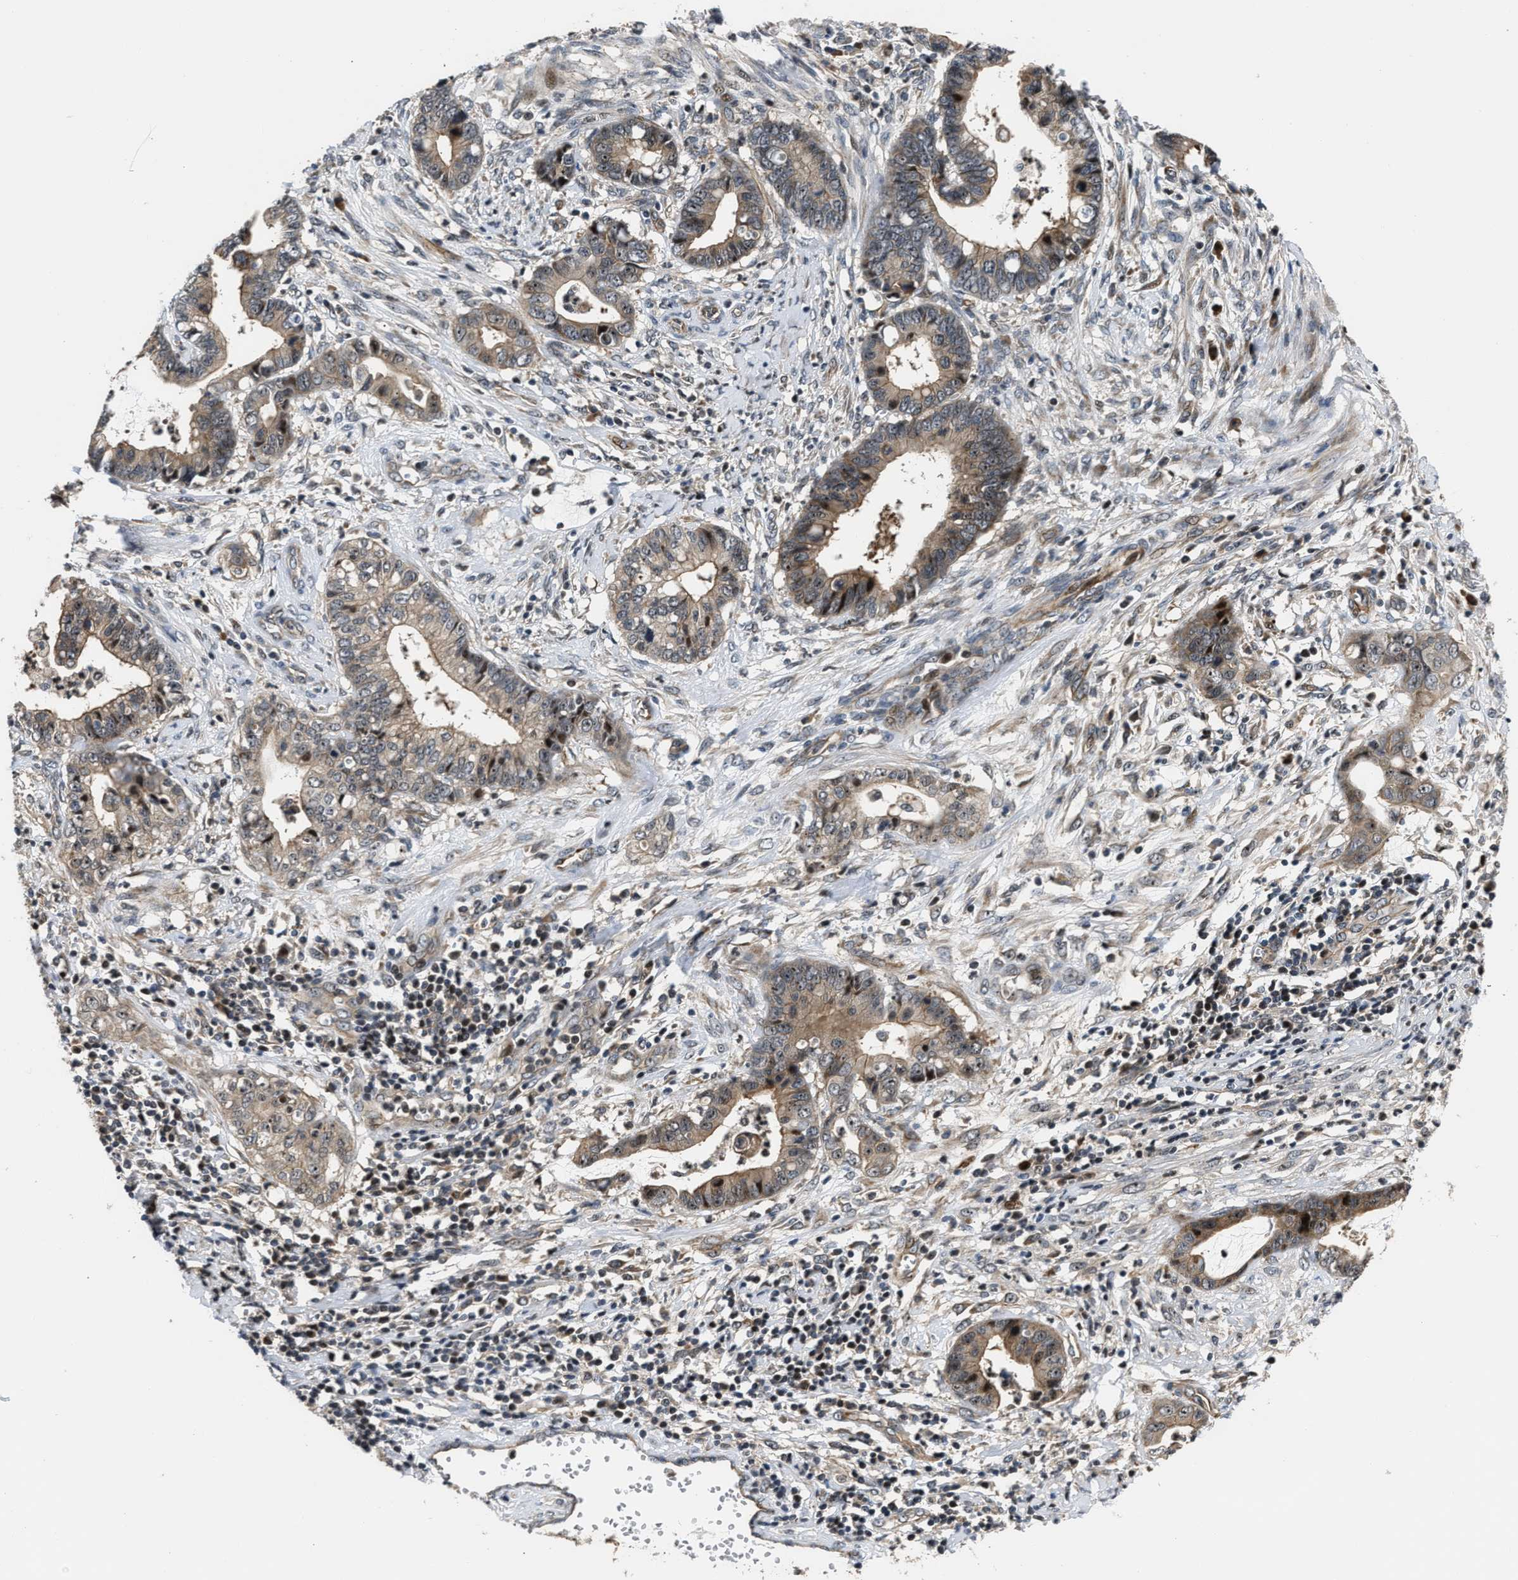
{"staining": {"intensity": "moderate", "quantity": ">75%", "location": "cytoplasmic/membranous"}, "tissue": "cervical cancer", "cell_type": "Tumor cells", "image_type": "cancer", "snomed": [{"axis": "morphology", "description": "Adenocarcinoma, NOS"}, {"axis": "topography", "description": "Cervix"}], "caption": "An image showing moderate cytoplasmic/membranous staining in approximately >75% of tumor cells in adenocarcinoma (cervical), as visualized by brown immunohistochemical staining.", "gene": "ALDH3A2", "patient": {"sex": "female", "age": 44}}